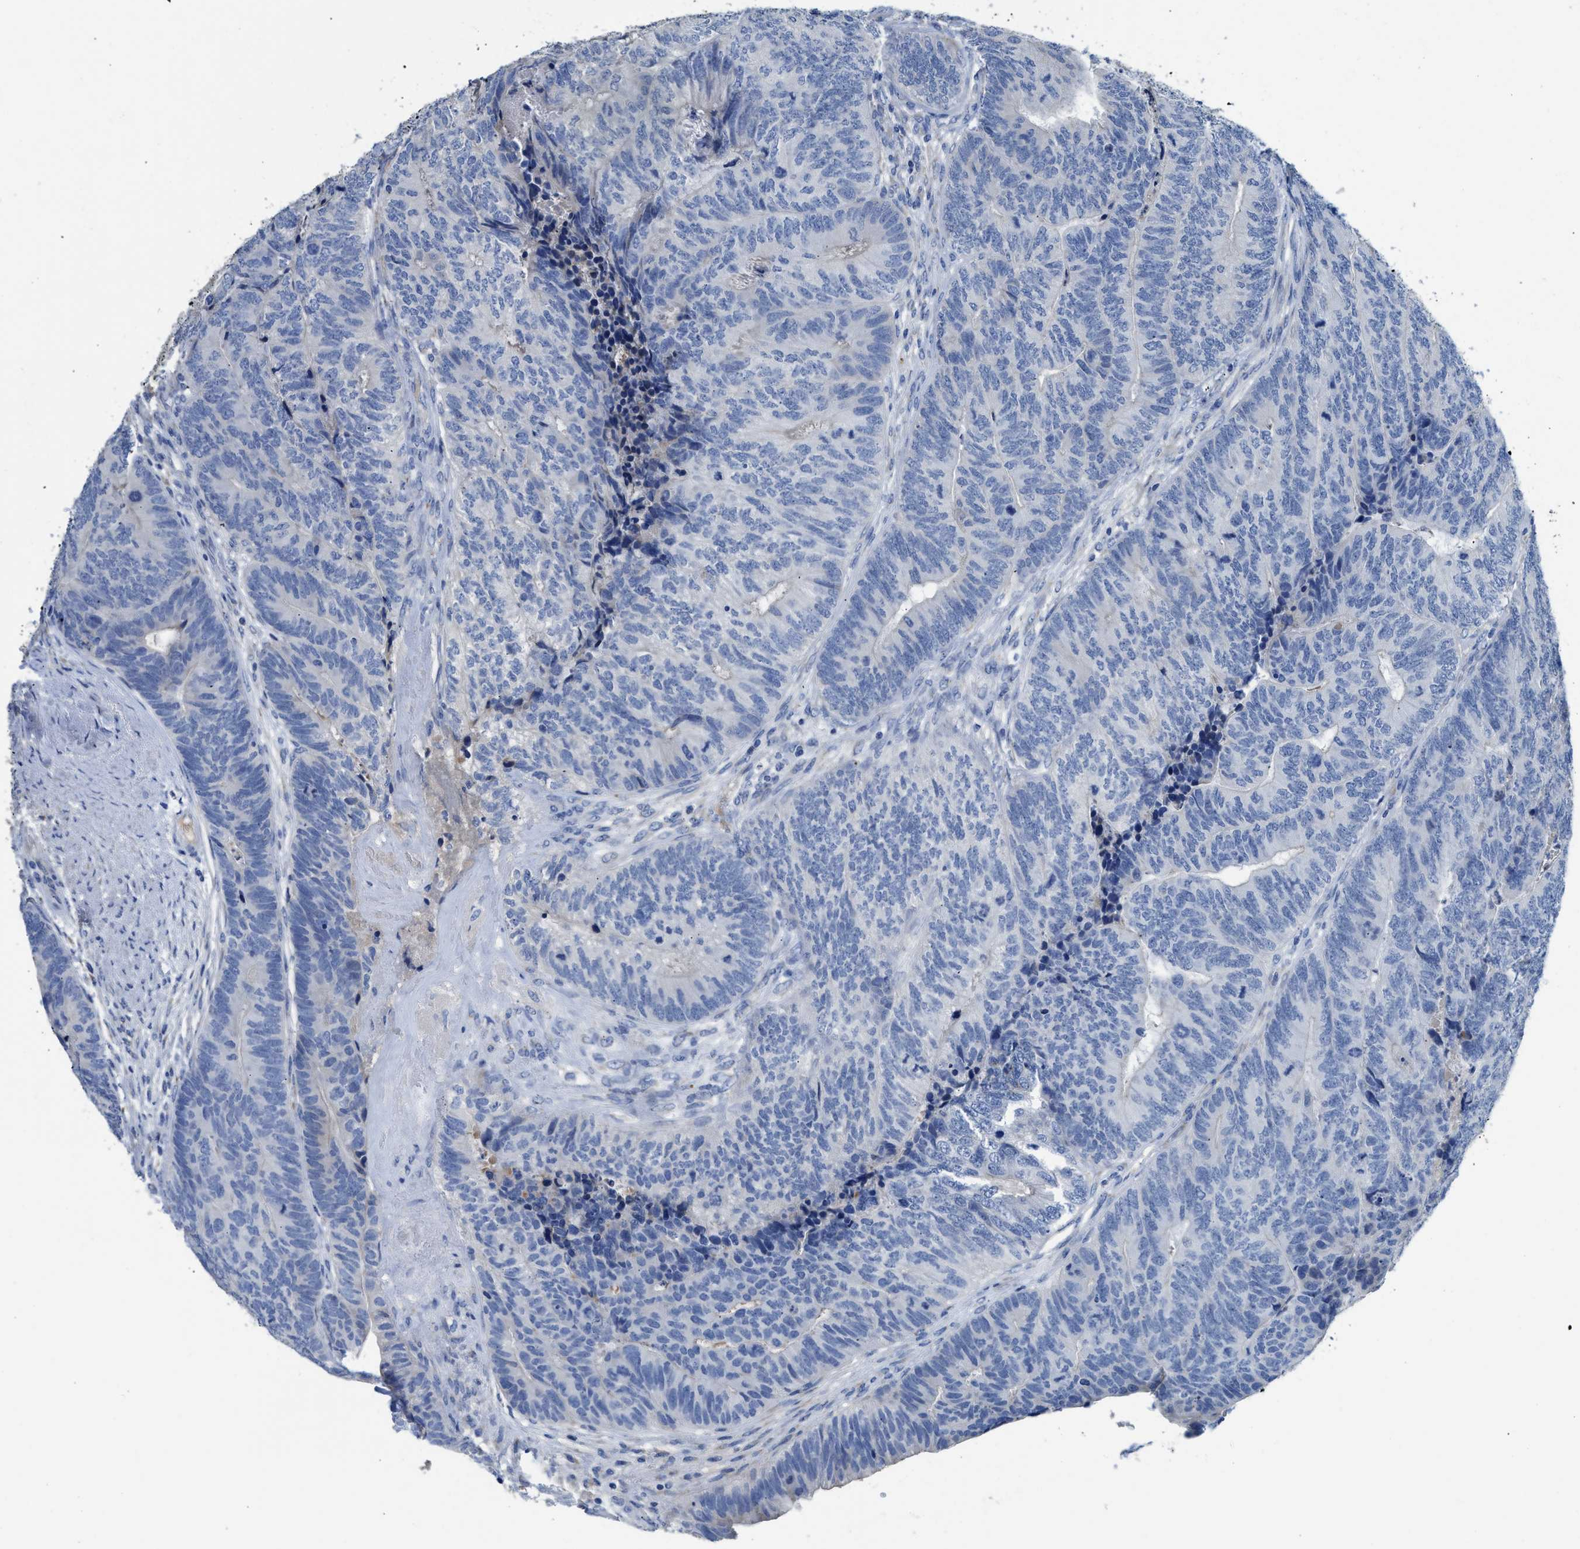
{"staining": {"intensity": "negative", "quantity": "none", "location": "none"}, "tissue": "colorectal cancer", "cell_type": "Tumor cells", "image_type": "cancer", "snomed": [{"axis": "morphology", "description": "Normal tissue, NOS"}, {"axis": "morphology", "description": "Adenocarcinoma, NOS"}, {"axis": "topography", "description": "Rectum"}], "caption": "There is no significant staining in tumor cells of colorectal cancer.", "gene": "C1S", "patient": {"sex": "female", "age": 66}}